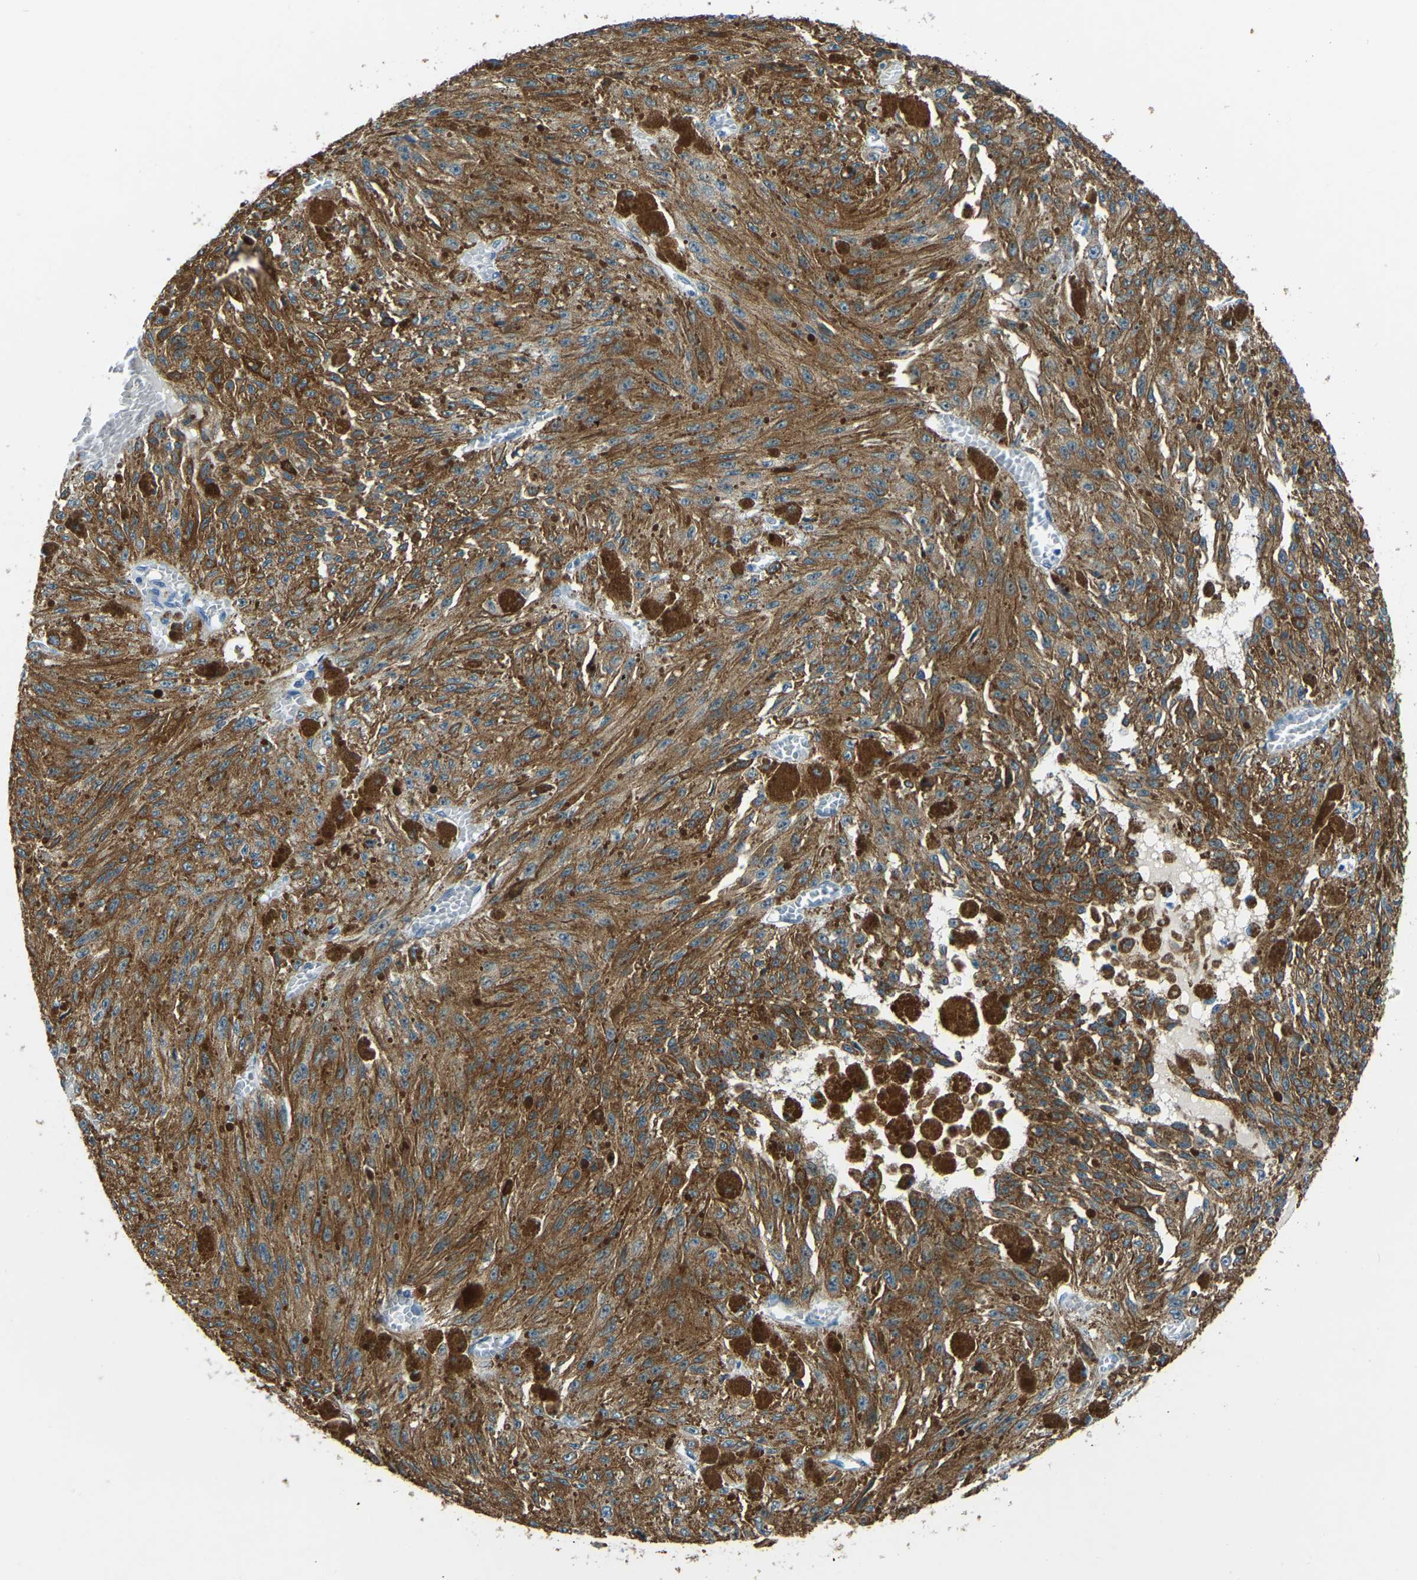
{"staining": {"intensity": "moderate", "quantity": ">75%", "location": "cytoplasmic/membranous"}, "tissue": "melanoma", "cell_type": "Tumor cells", "image_type": "cancer", "snomed": [{"axis": "morphology", "description": "Malignant melanoma, NOS"}, {"axis": "topography", "description": "Other"}], "caption": "There is medium levels of moderate cytoplasmic/membranous positivity in tumor cells of malignant melanoma, as demonstrated by immunohistochemical staining (brown color).", "gene": "XIRP1", "patient": {"sex": "male", "age": 79}}